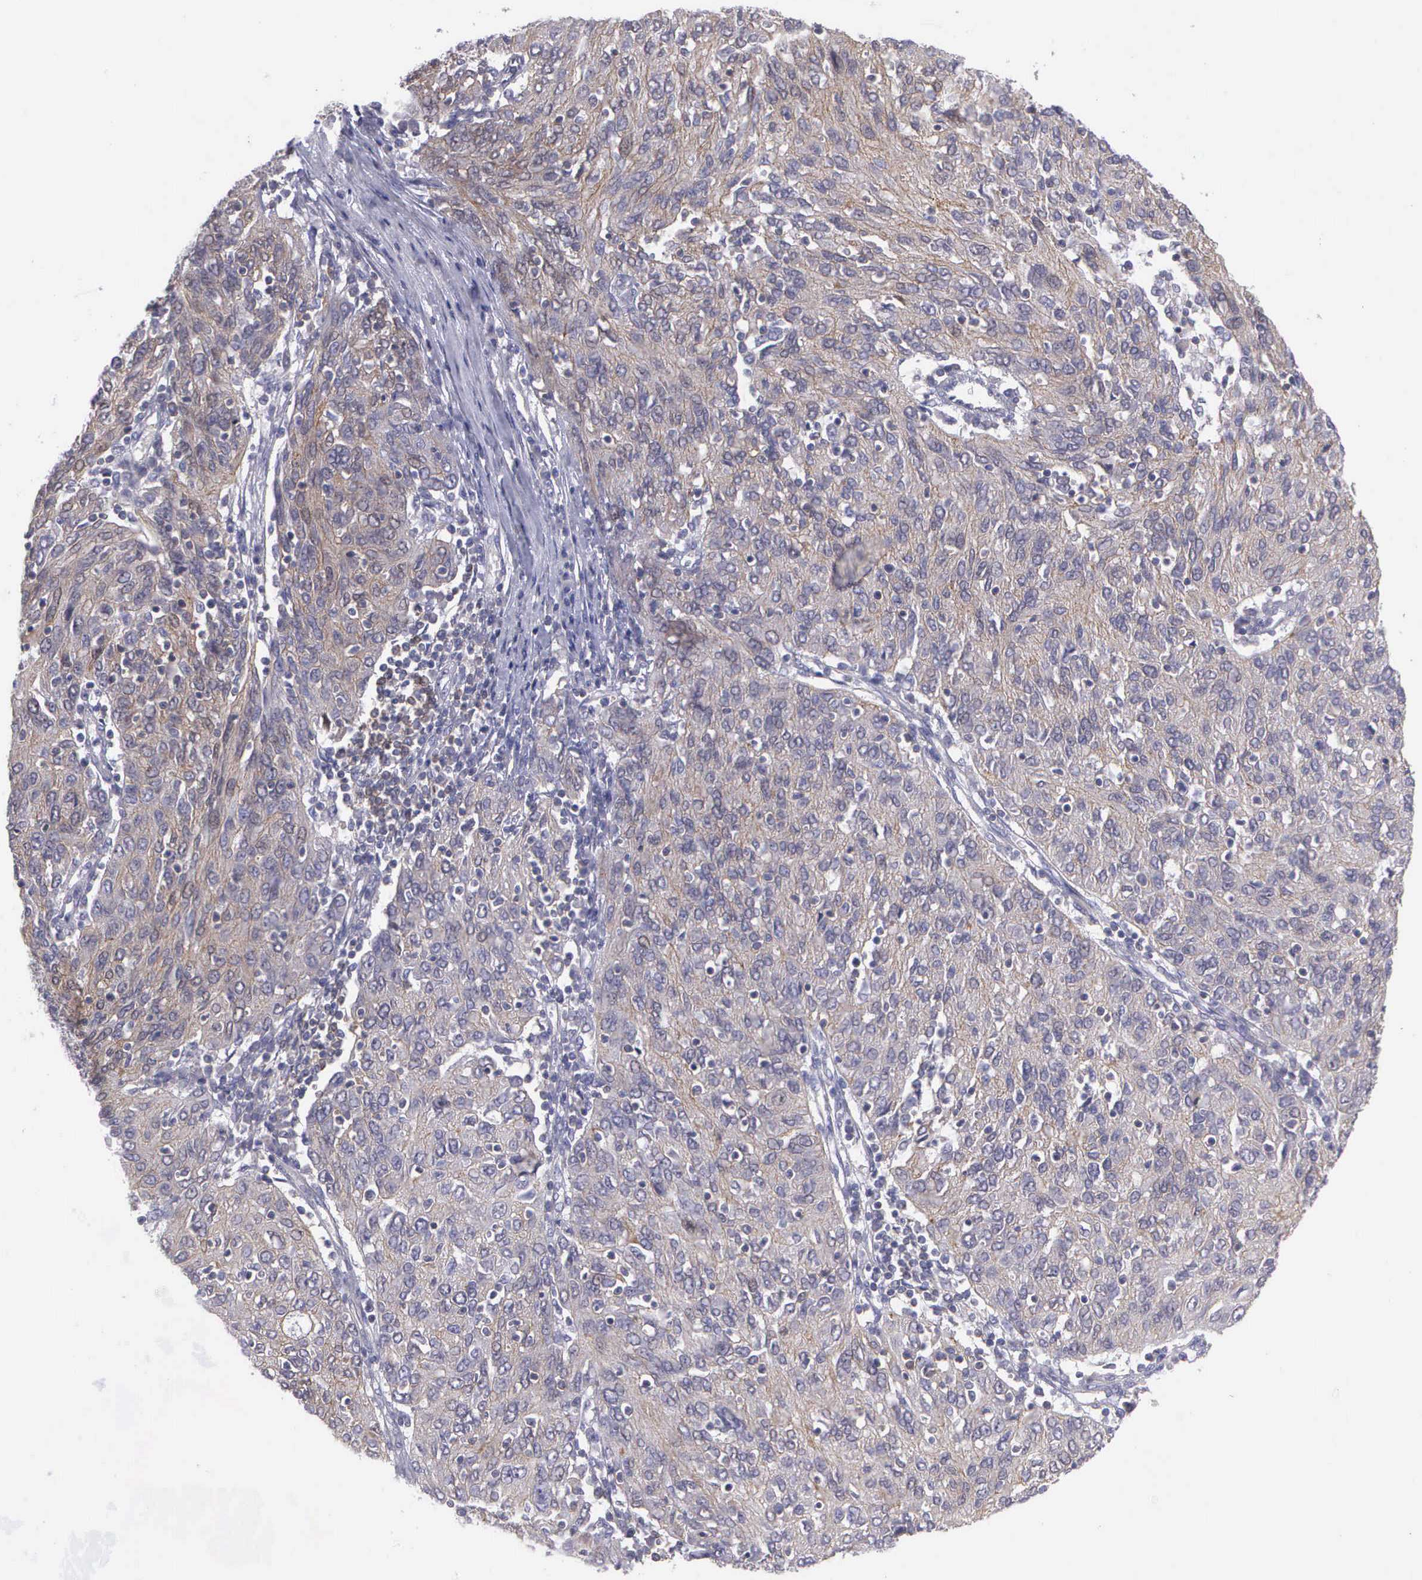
{"staining": {"intensity": "weak", "quantity": "25%-75%", "location": "cytoplasmic/membranous,nuclear"}, "tissue": "ovarian cancer", "cell_type": "Tumor cells", "image_type": "cancer", "snomed": [{"axis": "morphology", "description": "Carcinoma, endometroid"}, {"axis": "topography", "description": "Ovary"}], "caption": "Human ovarian cancer stained with a brown dye exhibits weak cytoplasmic/membranous and nuclear positive staining in about 25%-75% of tumor cells.", "gene": "MICAL3", "patient": {"sex": "female", "age": 50}}